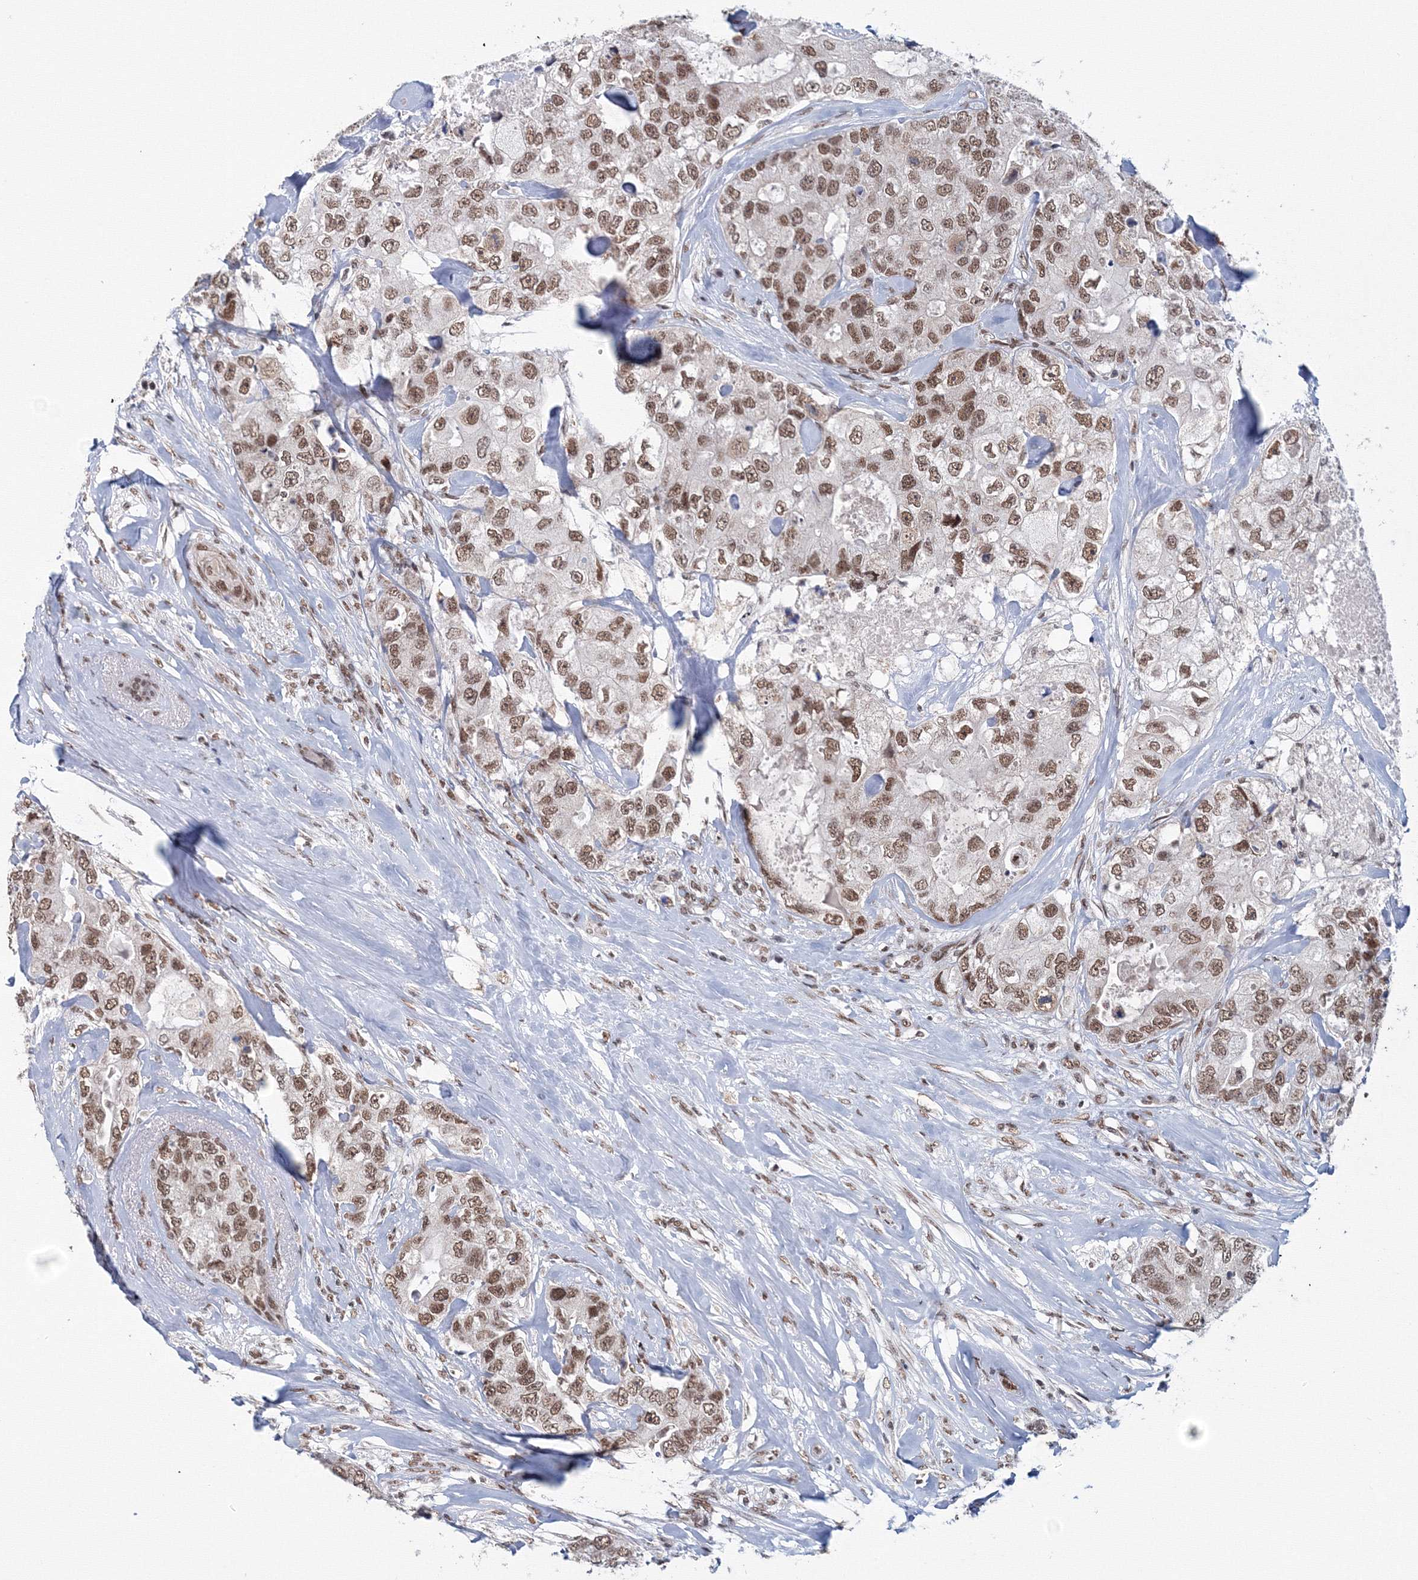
{"staining": {"intensity": "moderate", "quantity": ">75%", "location": "nuclear"}, "tissue": "breast cancer", "cell_type": "Tumor cells", "image_type": "cancer", "snomed": [{"axis": "morphology", "description": "Duct carcinoma"}, {"axis": "topography", "description": "Breast"}], "caption": "Protein analysis of invasive ductal carcinoma (breast) tissue shows moderate nuclear staining in approximately >75% of tumor cells.", "gene": "SF3B6", "patient": {"sex": "female", "age": 62}}